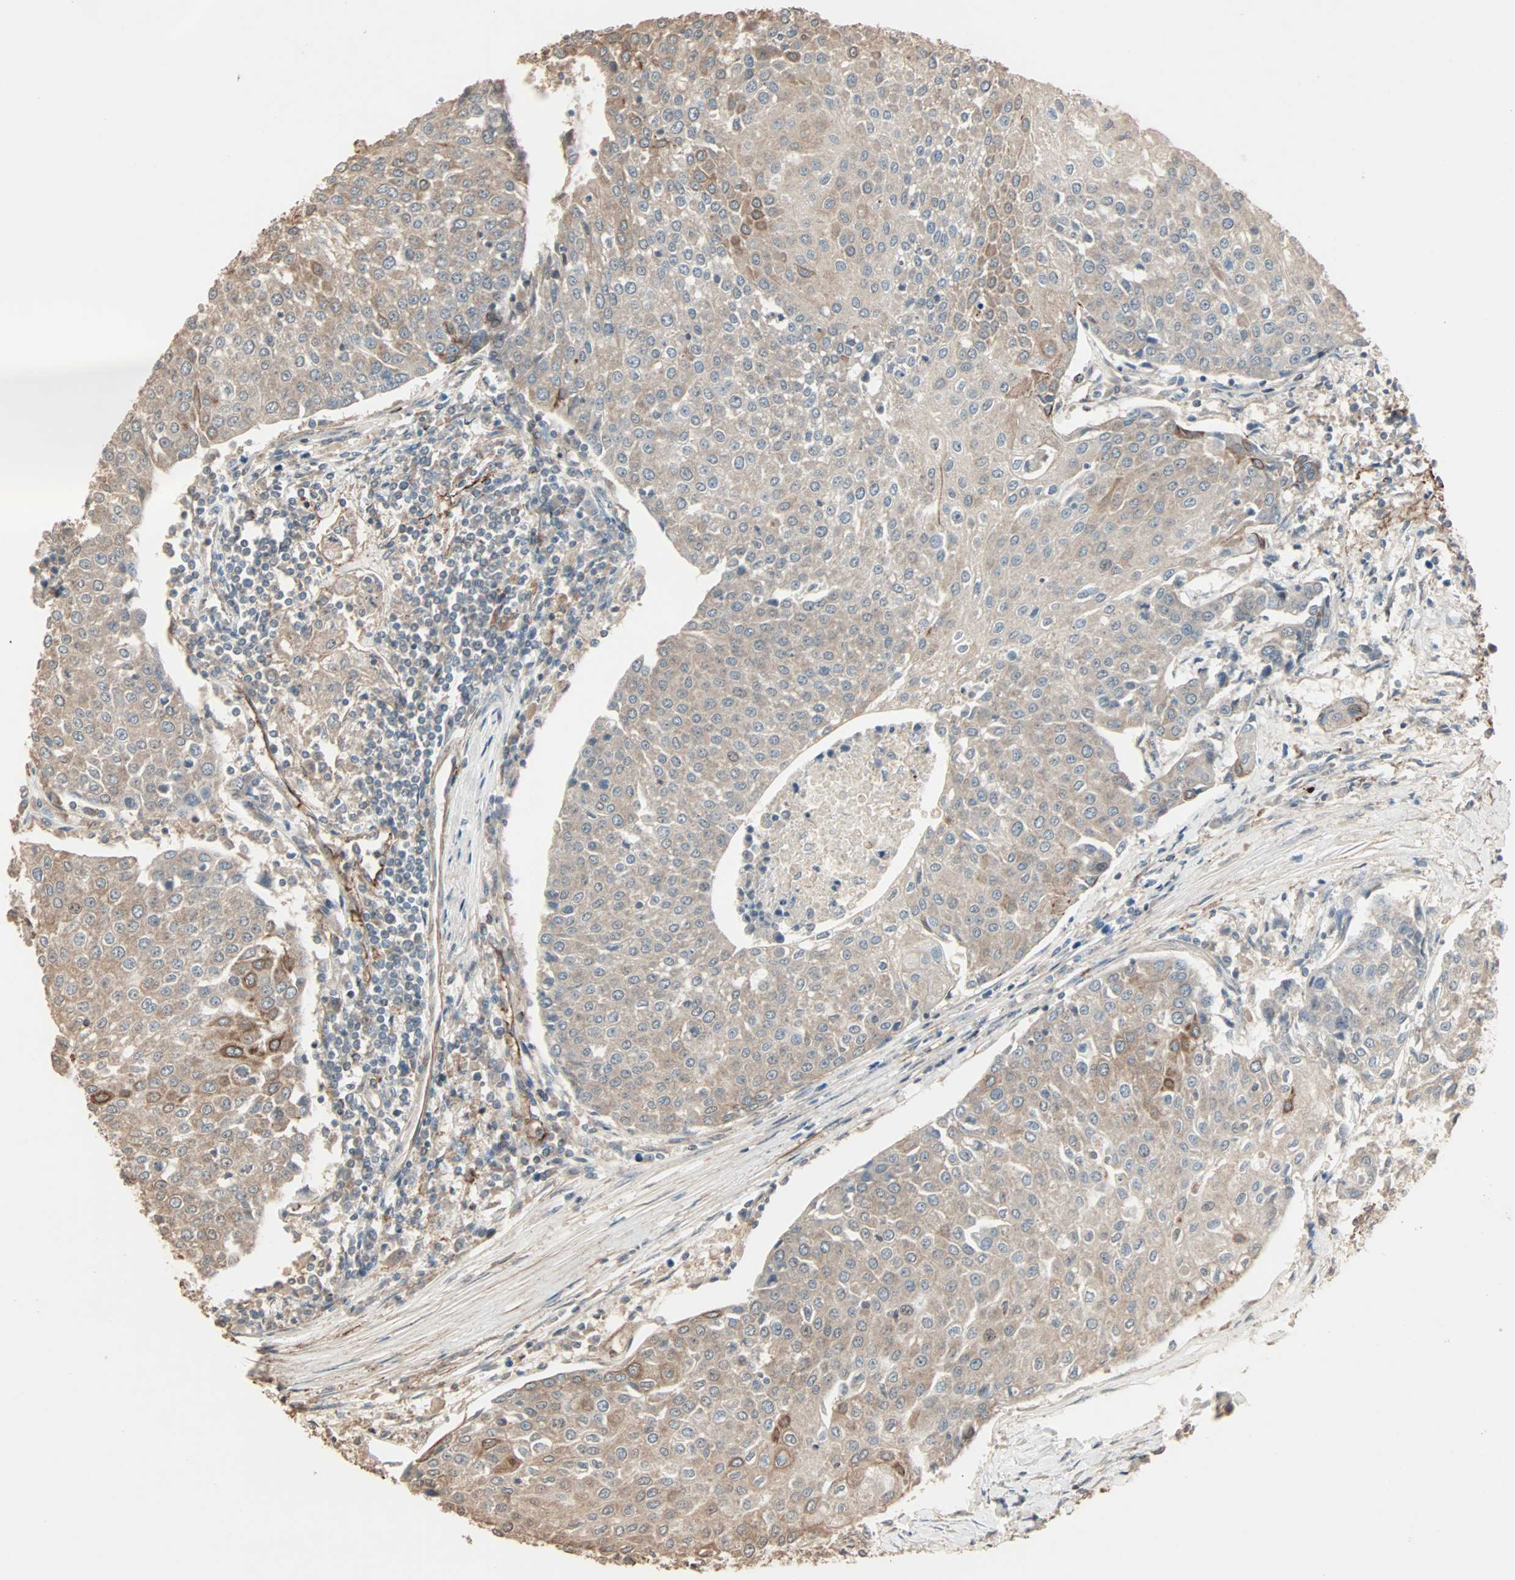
{"staining": {"intensity": "moderate", "quantity": ">75%", "location": "cytoplasmic/membranous"}, "tissue": "urothelial cancer", "cell_type": "Tumor cells", "image_type": "cancer", "snomed": [{"axis": "morphology", "description": "Urothelial carcinoma, High grade"}, {"axis": "topography", "description": "Urinary bladder"}], "caption": "Human urothelial cancer stained for a protein (brown) reveals moderate cytoplasmic/membranous positive positivity in approximately >75% of tumor cells.", "gene": "CALCRL", "patient": {"sex": "female", "age": 85}}